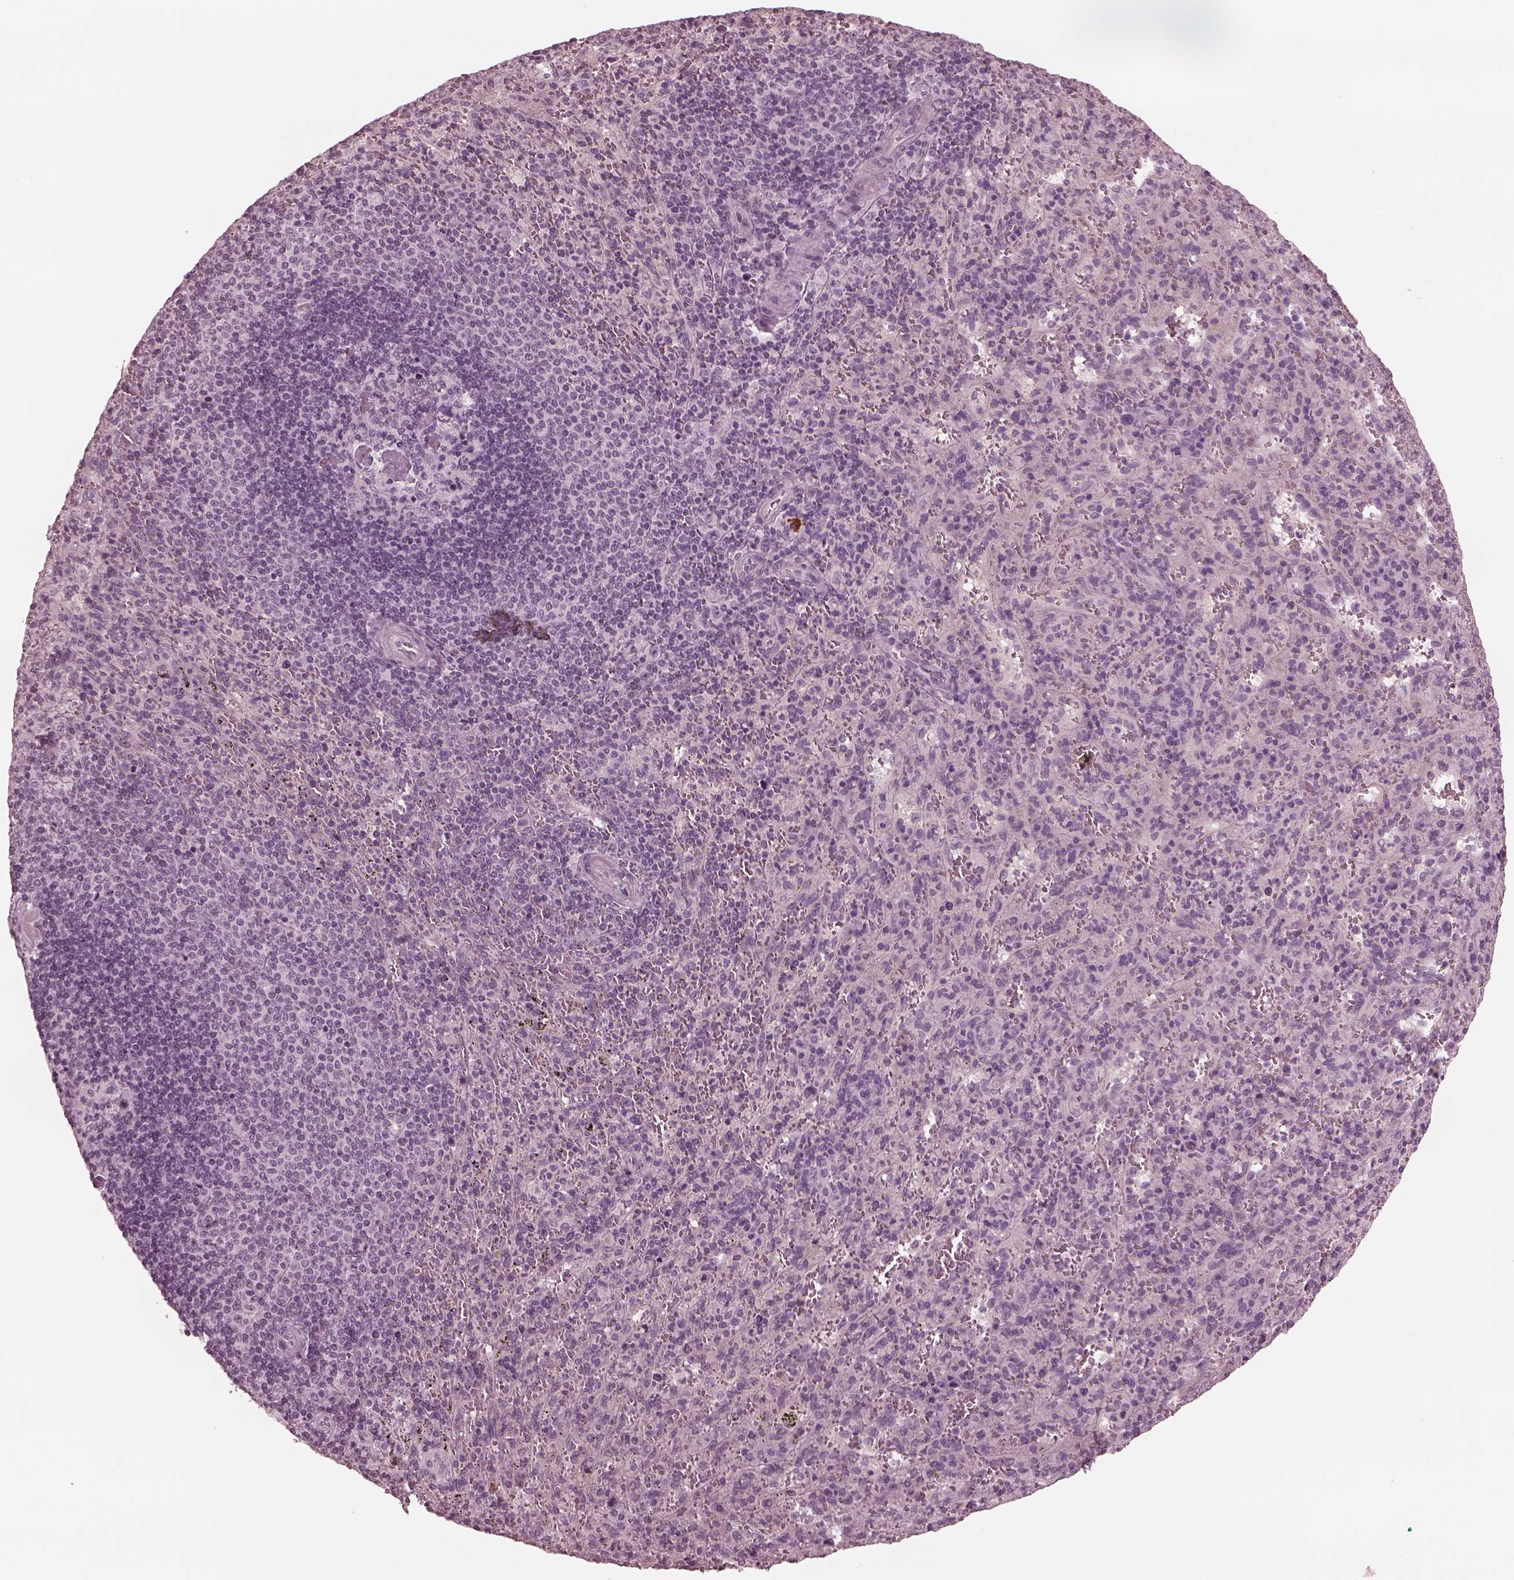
{"staining": {"intensity": "negative", "quantity": "none", "location": "none"}, "tissue": "spleen", "cell_type": "Cells in red pulp", "image_type": "normal", "snomed": [{"axis": "morphology", "description": "Normal tissue, NOS"}, {"axis": "topography", "description": "Spleen"}], "caption": "Photomicrograph shows no significant protein positivity in cells in red pulp of normal spleen.", "gene": "YY2", "patient": {"sex": "male", "age": 57}}